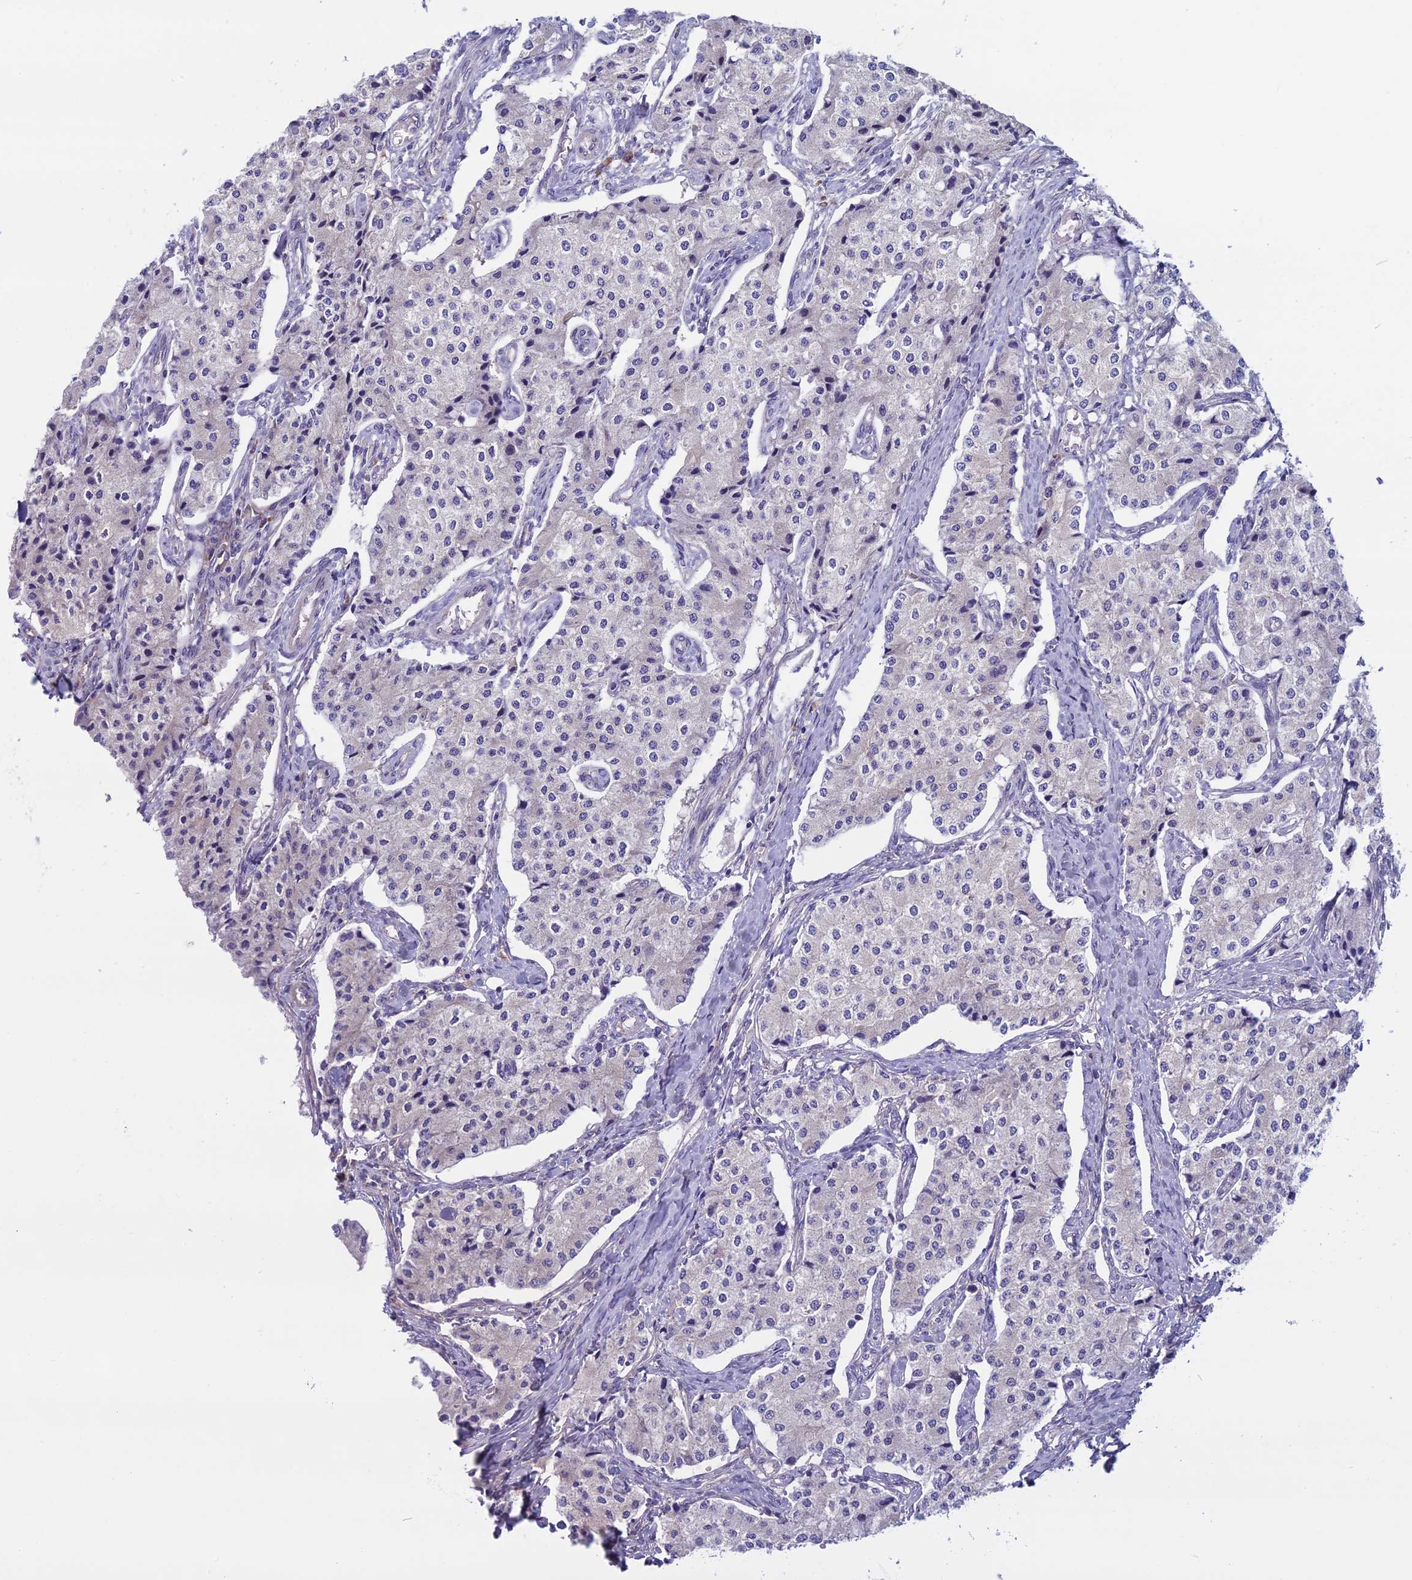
{"staining": {"intensity": "negative", "quantity": "none", "location": "none"}, "tissue": "carcinoid", "cell_type": "Tumor cells", "image_type": "cancer", "snomed": [{"axis": "morphology", "description": "Carcinoid, malignant, NOS"}, {"axis": "topography", "description": "Colon"}], "caption": "Micrograph shows no significant protein positivity in tumor cells of malignant carcinoid.", "gene": "DCTN5", "patient": {"sex": "female", "age": 52}}